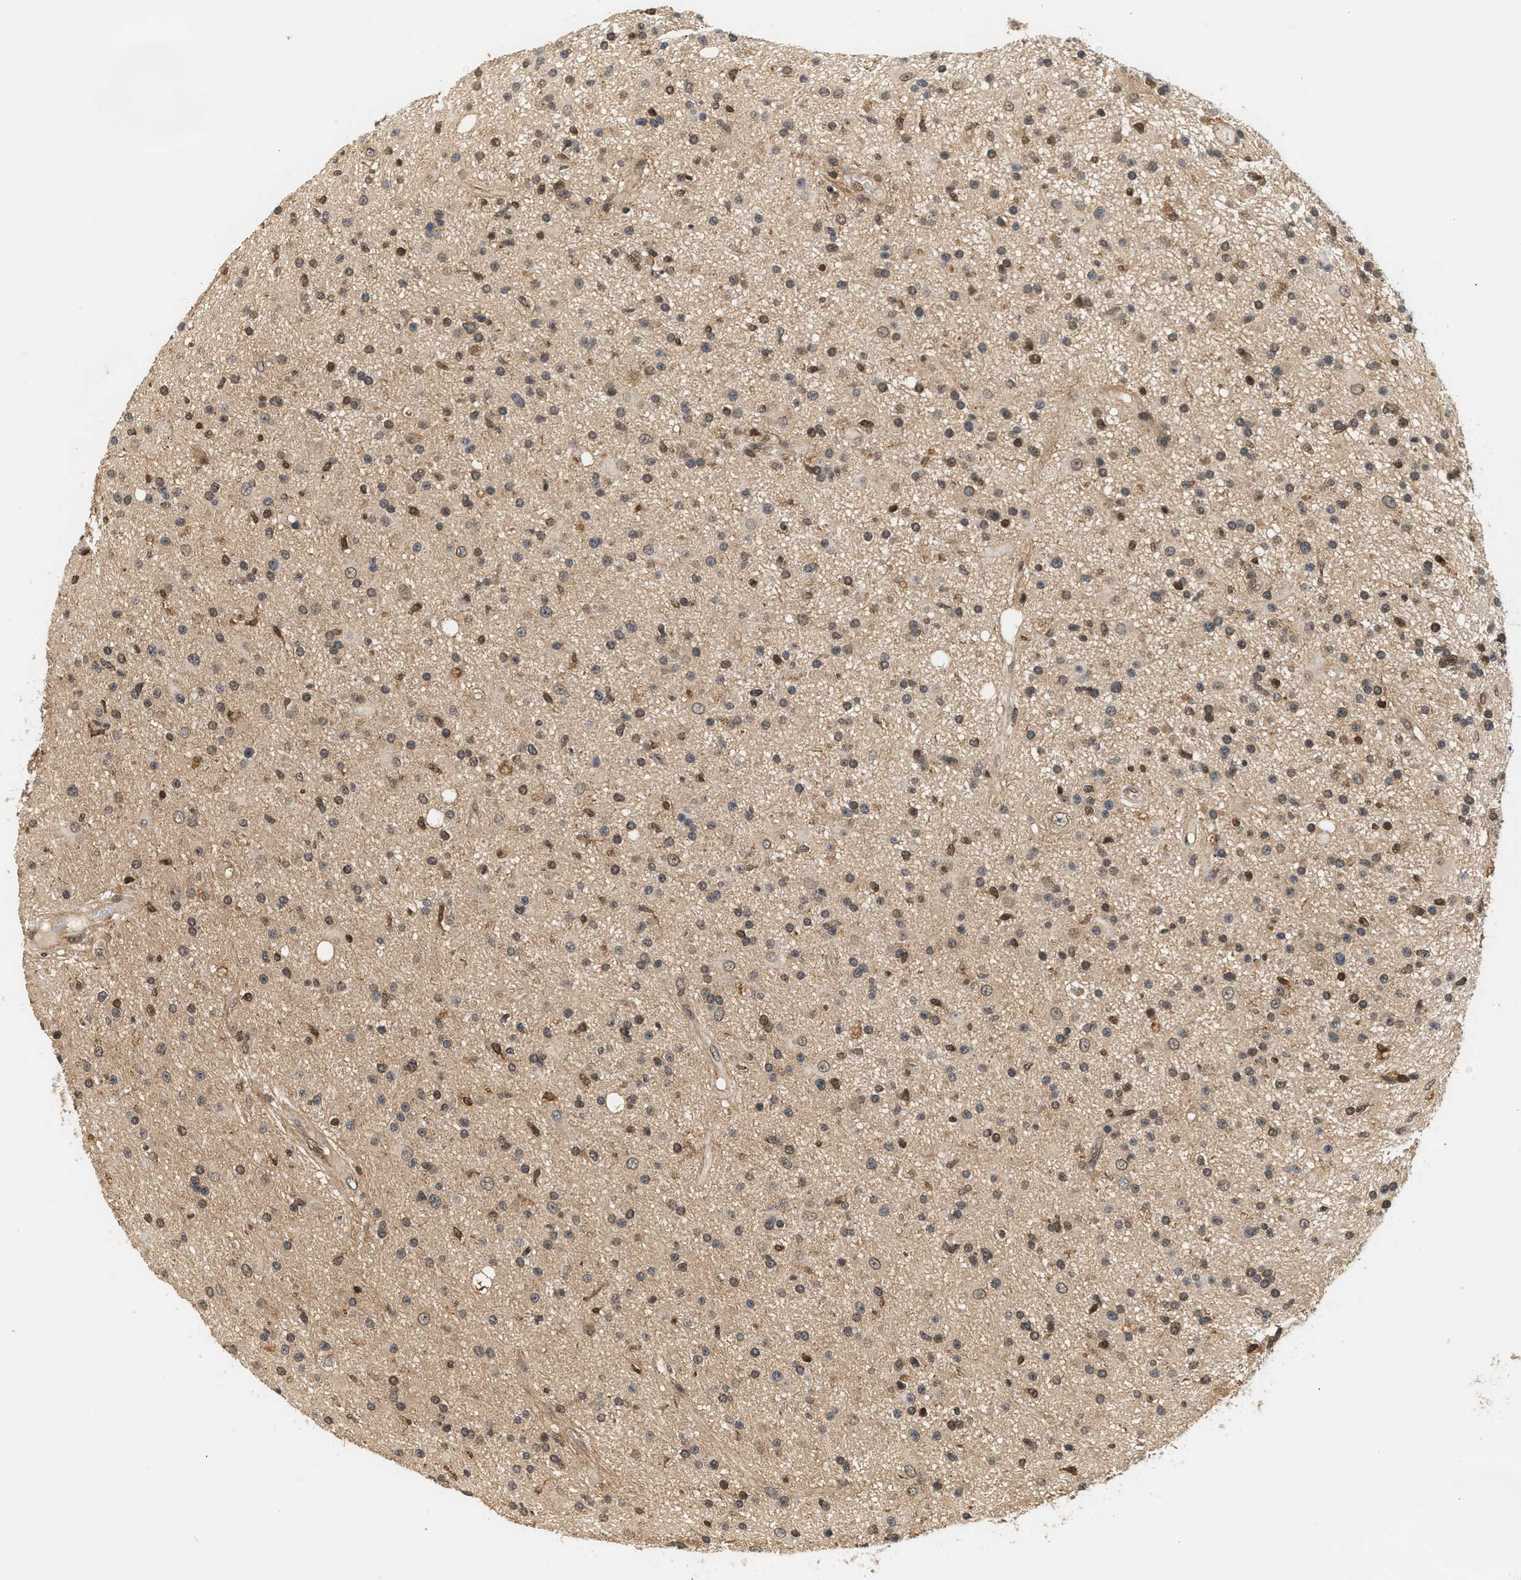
{"staining": {"intensity": "moderate", "quantity": "25%-75%", "location": "nuclear"}, "tissue": "glioma", "cell_type": "Tumor cells", "image_type": "cancer", "snomed": [{"axis": "morphology", "description": "Glioma, malignant, High grade"}, {"axis": "topography", "description": "Brain"}], "caption": "Immunohistochemistry (DAB (3,3'-diaminobenzidine)) staining of human malignant glioma (high-grade) exhibits moderate nuclear protein expression in about 25%-75% of tumor cells.", "gene": "ABHD5", "patient": {"sex": "male", "age": 33}}